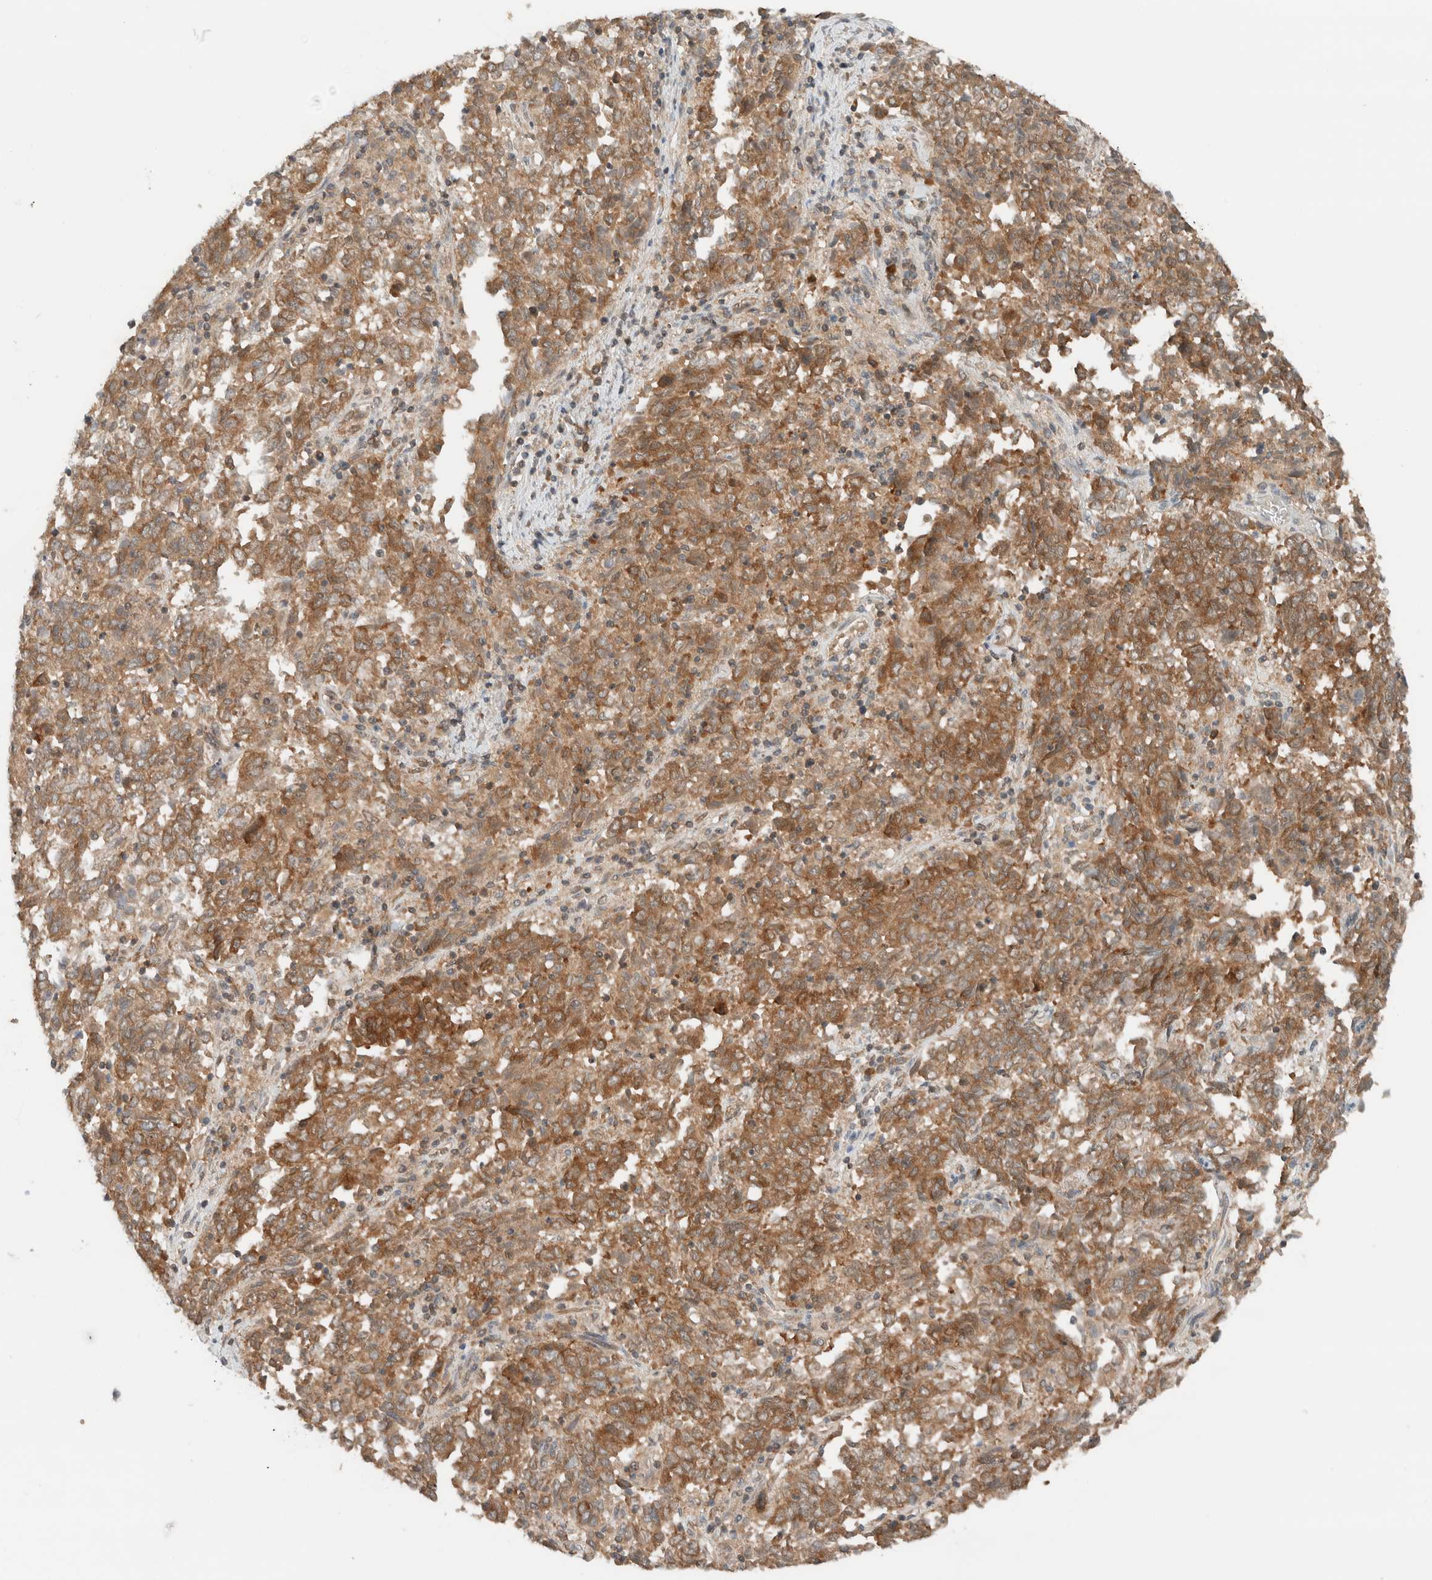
{"staining": {"intensity": "moderate", "quantity": ">75%", "location": "cytoplasmic/membranous"}, "tissue": "endometrial cancer", "cell_type": "Tumor cells", "image_type": "cancer", "snomed": [{"axis": "morphology", "description": "Adenocarcinoma, NOS"}, {"axis": "topography", "description": "Endometrium"}], "caption": "This image shows IHC staining of human adenocarcinoma (endometrial), with medium moderate cytoplasmic/membranous expression in approximately >75% of tumor cells.", "gene": "ARFGEF2", "patient": {"sex": "female", "age": 80}}